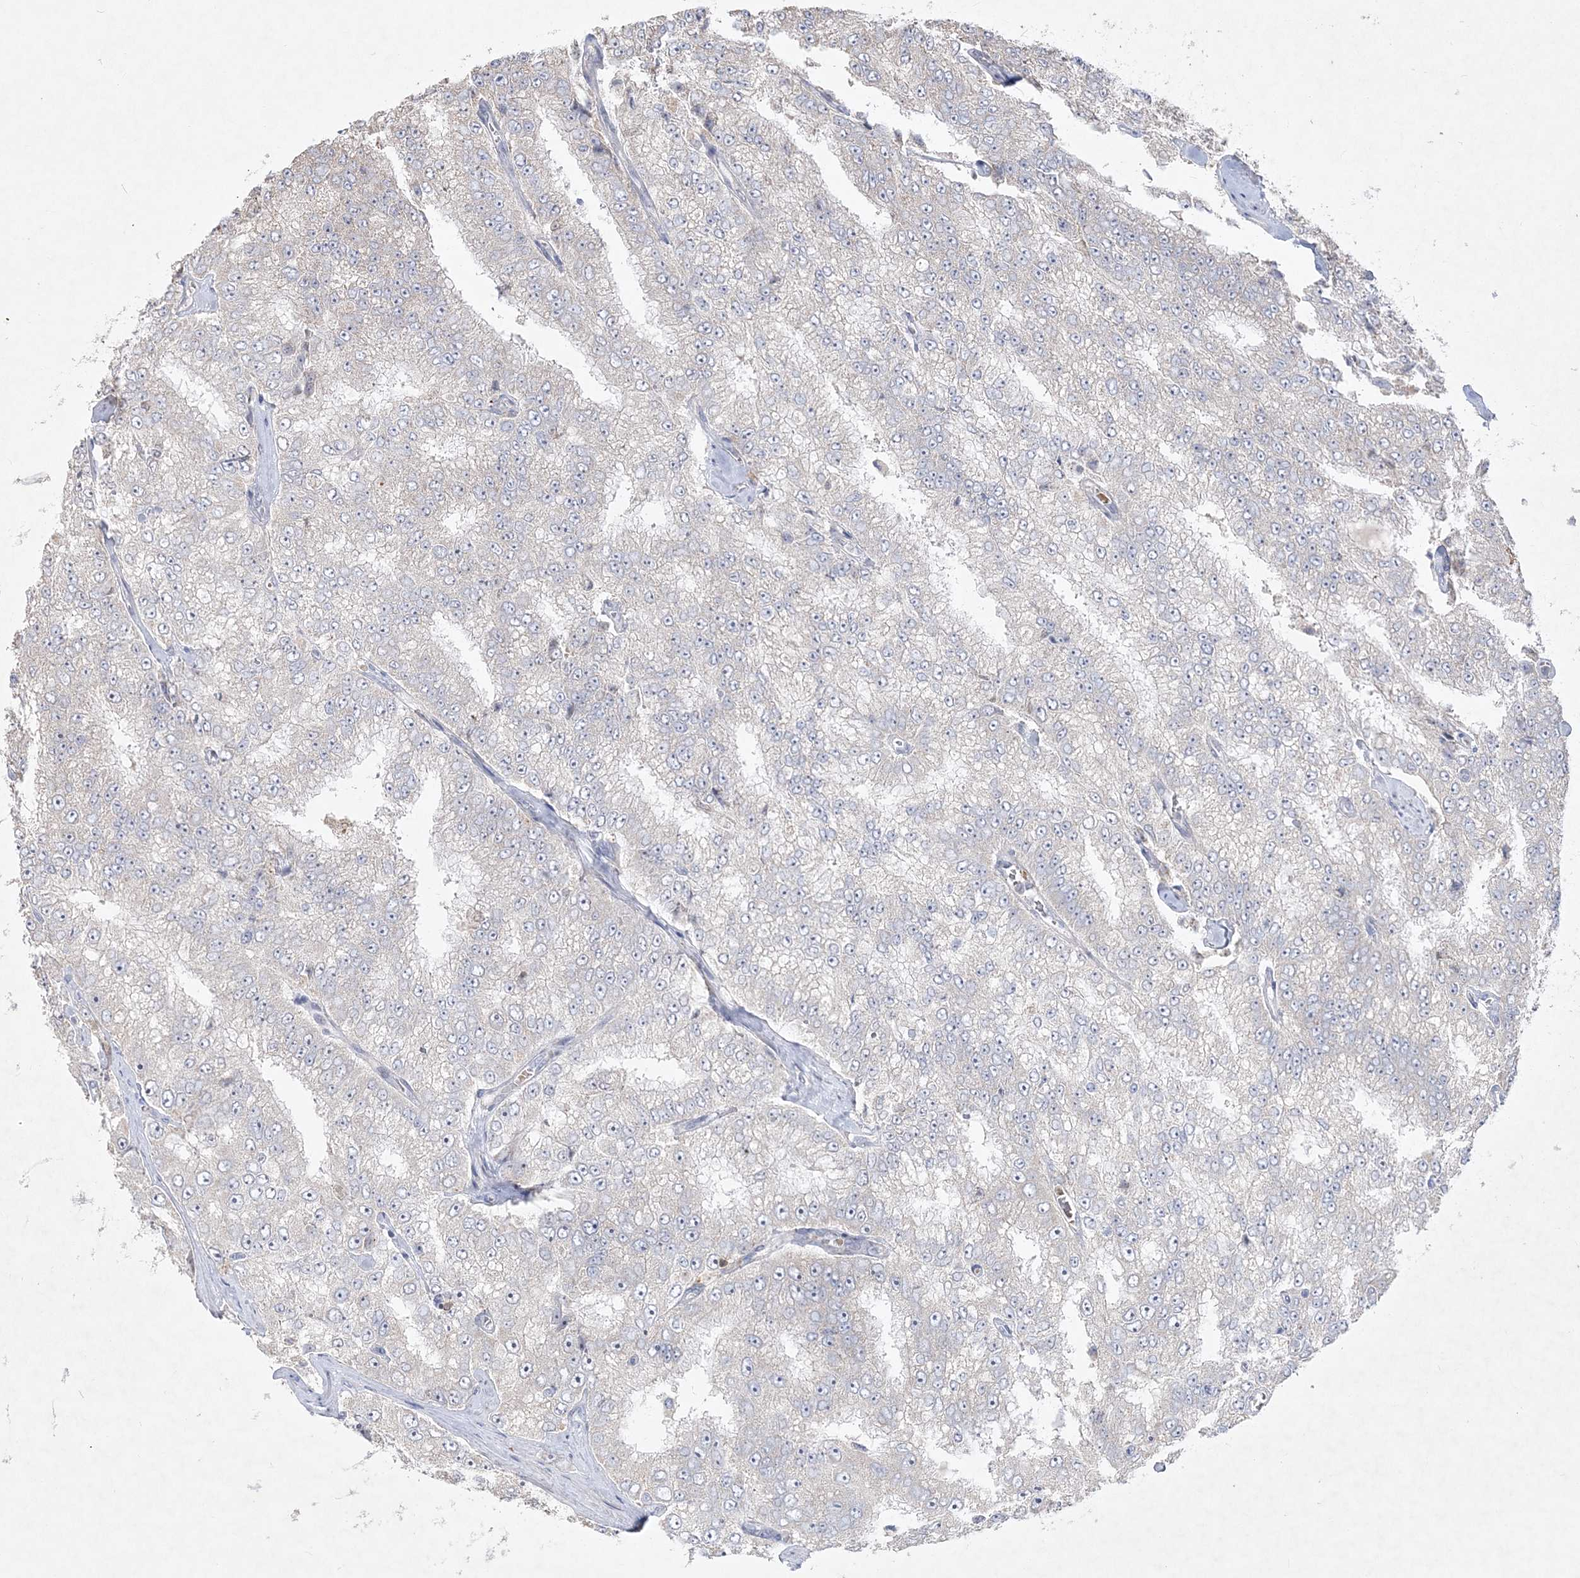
{"staining": {"intensity": "negative", "quantity": "none", "location": "none"}, "tissue": "prostate cancer", "cell_type": "Tumor cells", "image_type": "cancer", "snomed": [{"axis": "morphology", "description": "Adenocarcinoma, High grade"}, {"axis": "topography", "description": "Prostate"}], "caption": "This is an IHC histopathology image of prostate cancer (adenocarcinoma (high-grade)). There is no staining in tumor cells.", "gene": "CLNK", "patient": {"sex": "male", "age": 58}}